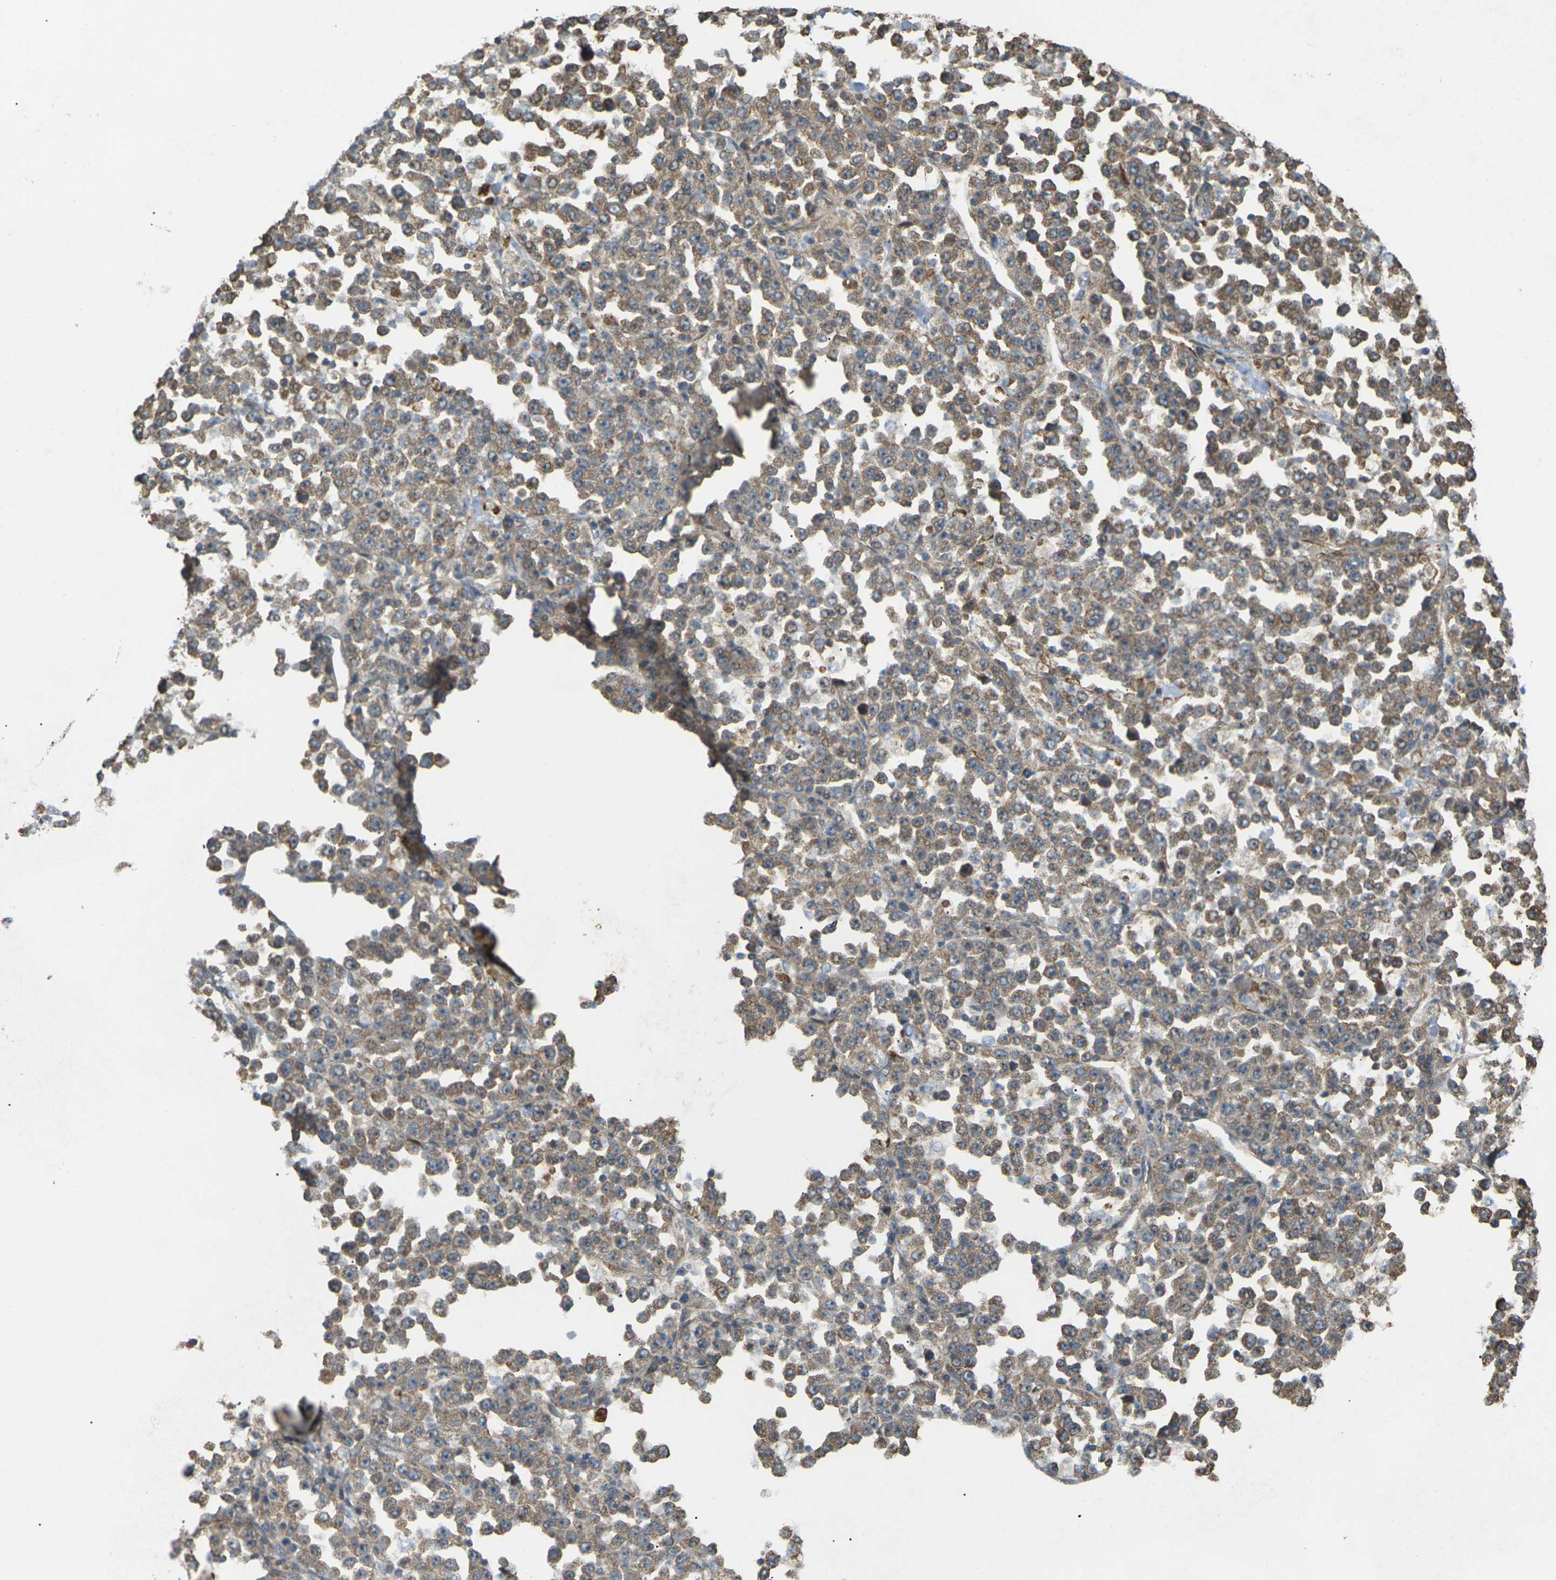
{"staining": {"intensity": "moderate", "quantity": ">75%", "location": "cytoplasmic/membranous"}, "tissue": "stomach cancer", "cell_type": "Tumor cells", "image_type": "cancer", "snomed": [{"axis": "morphology", "description": "Normal tissue, NOS"}, {"axis": "morphology", "description": "Adenocarcinoma, NOS"}, {"axis": "topography", "description": "Stomach, upper"}, {"axis": "topography", "description": "Stomach"}], "caption": "High-magnification brightfield microscopy of stomach adenocarcinoma stained with DAB (3,3'-diaminobenzidine) (brown) and counterstained with hematoxylin (blue). tumor cells exhibit moderate cytoplasmic/membranous expression is seen in approximately>75% of cells. Immunohistochemistry stains the protein in brown and the nuclei are stained blue.", "gene": "KSR1", "patient": {"sex": "male", "age": 59}}